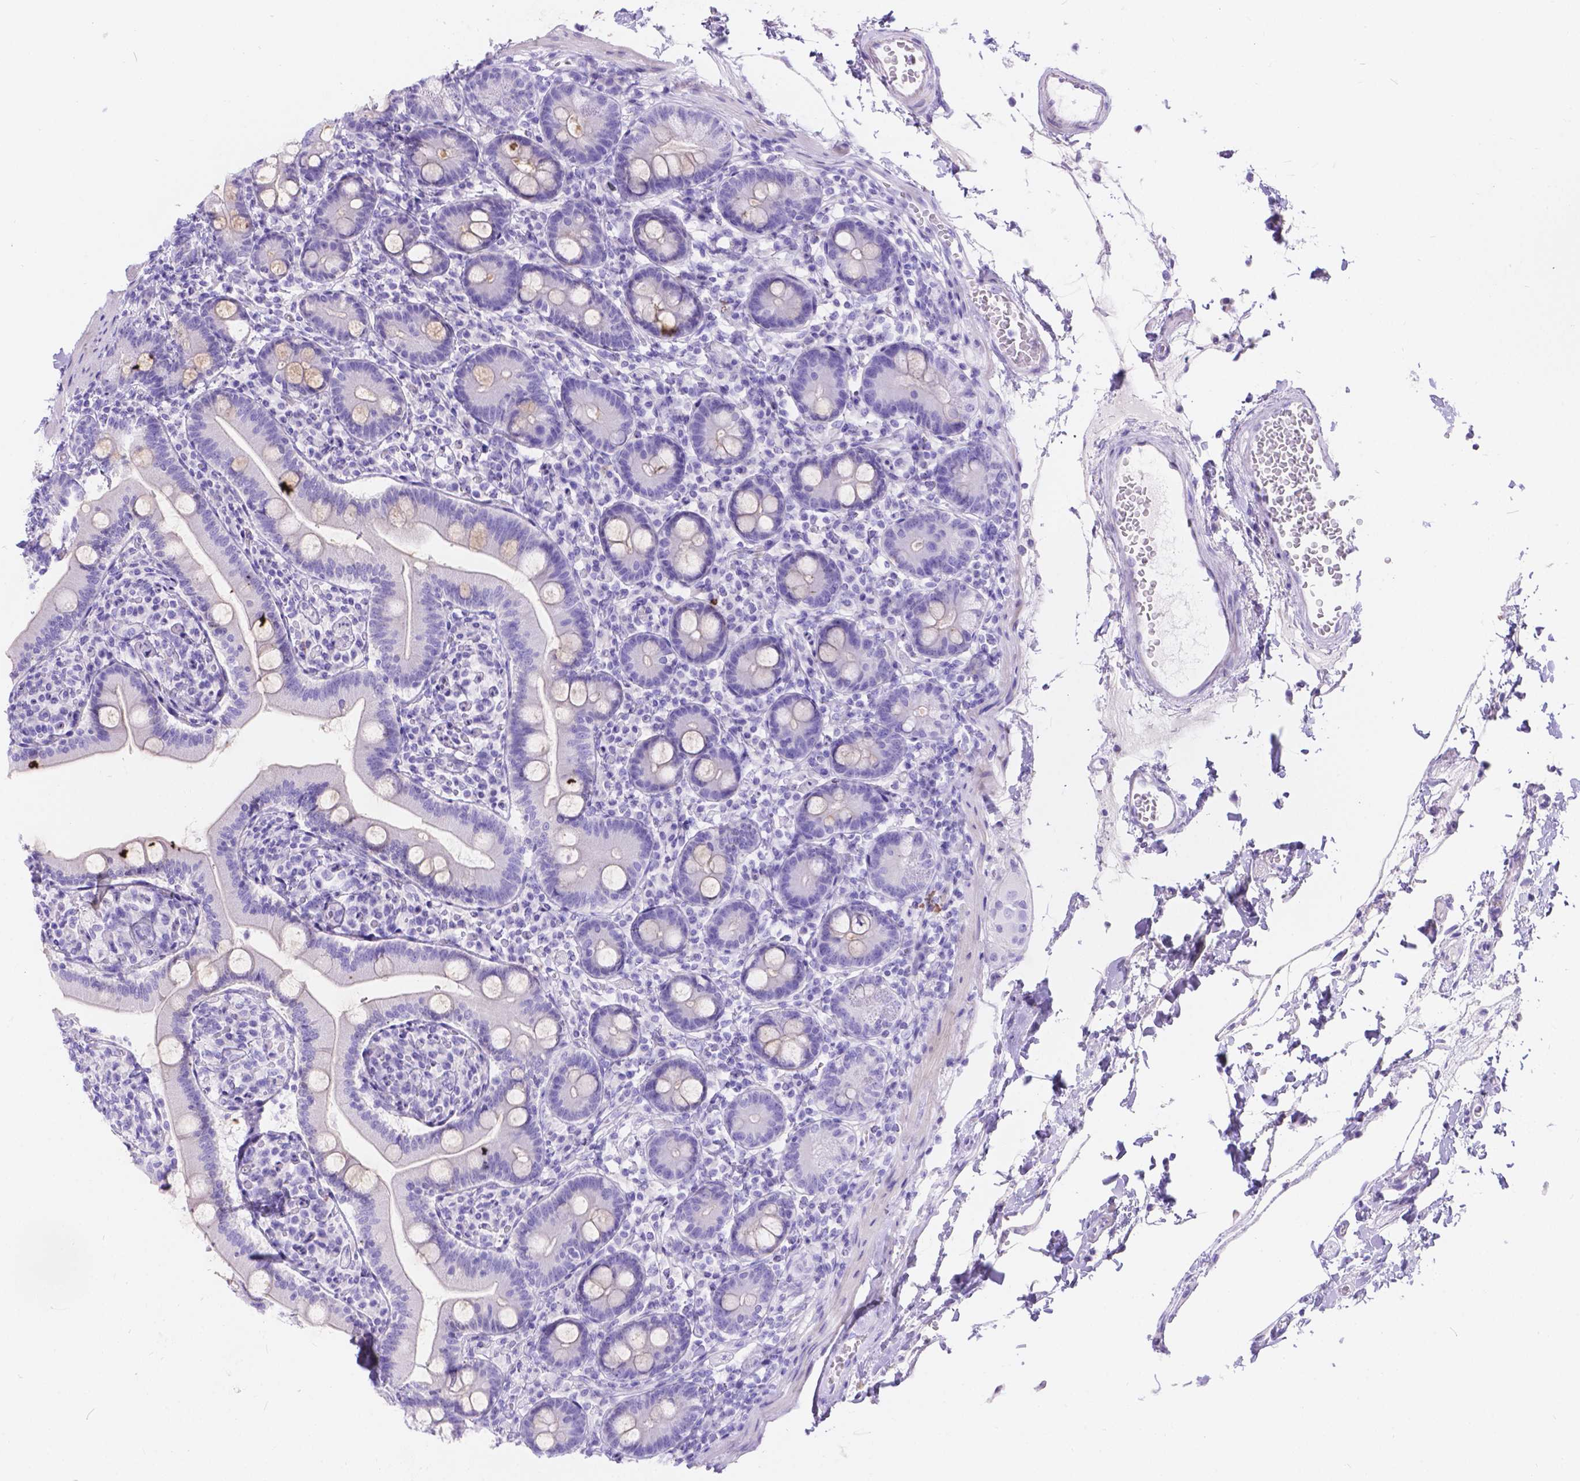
{"staining": {"intensity": "negative", "quantity": "none", "location": "none"}, "tissue": "duodenum", "cell_type": "Glandular cells", "image_type": "normal", "snomed": [{"axis": "morphology", "description": "Normal tissue, NOS"}, {"axis": "topography", "description": "Duodenum"}], "caption": "An immunohistochemistry (IHC) micrograph of normal duodenum is shown. There is no staining in glandular cells of duodenum. Nuclei are stained in blue.", "gene": "KLHL10", "patient": {"sex": "female", "age": 67}}